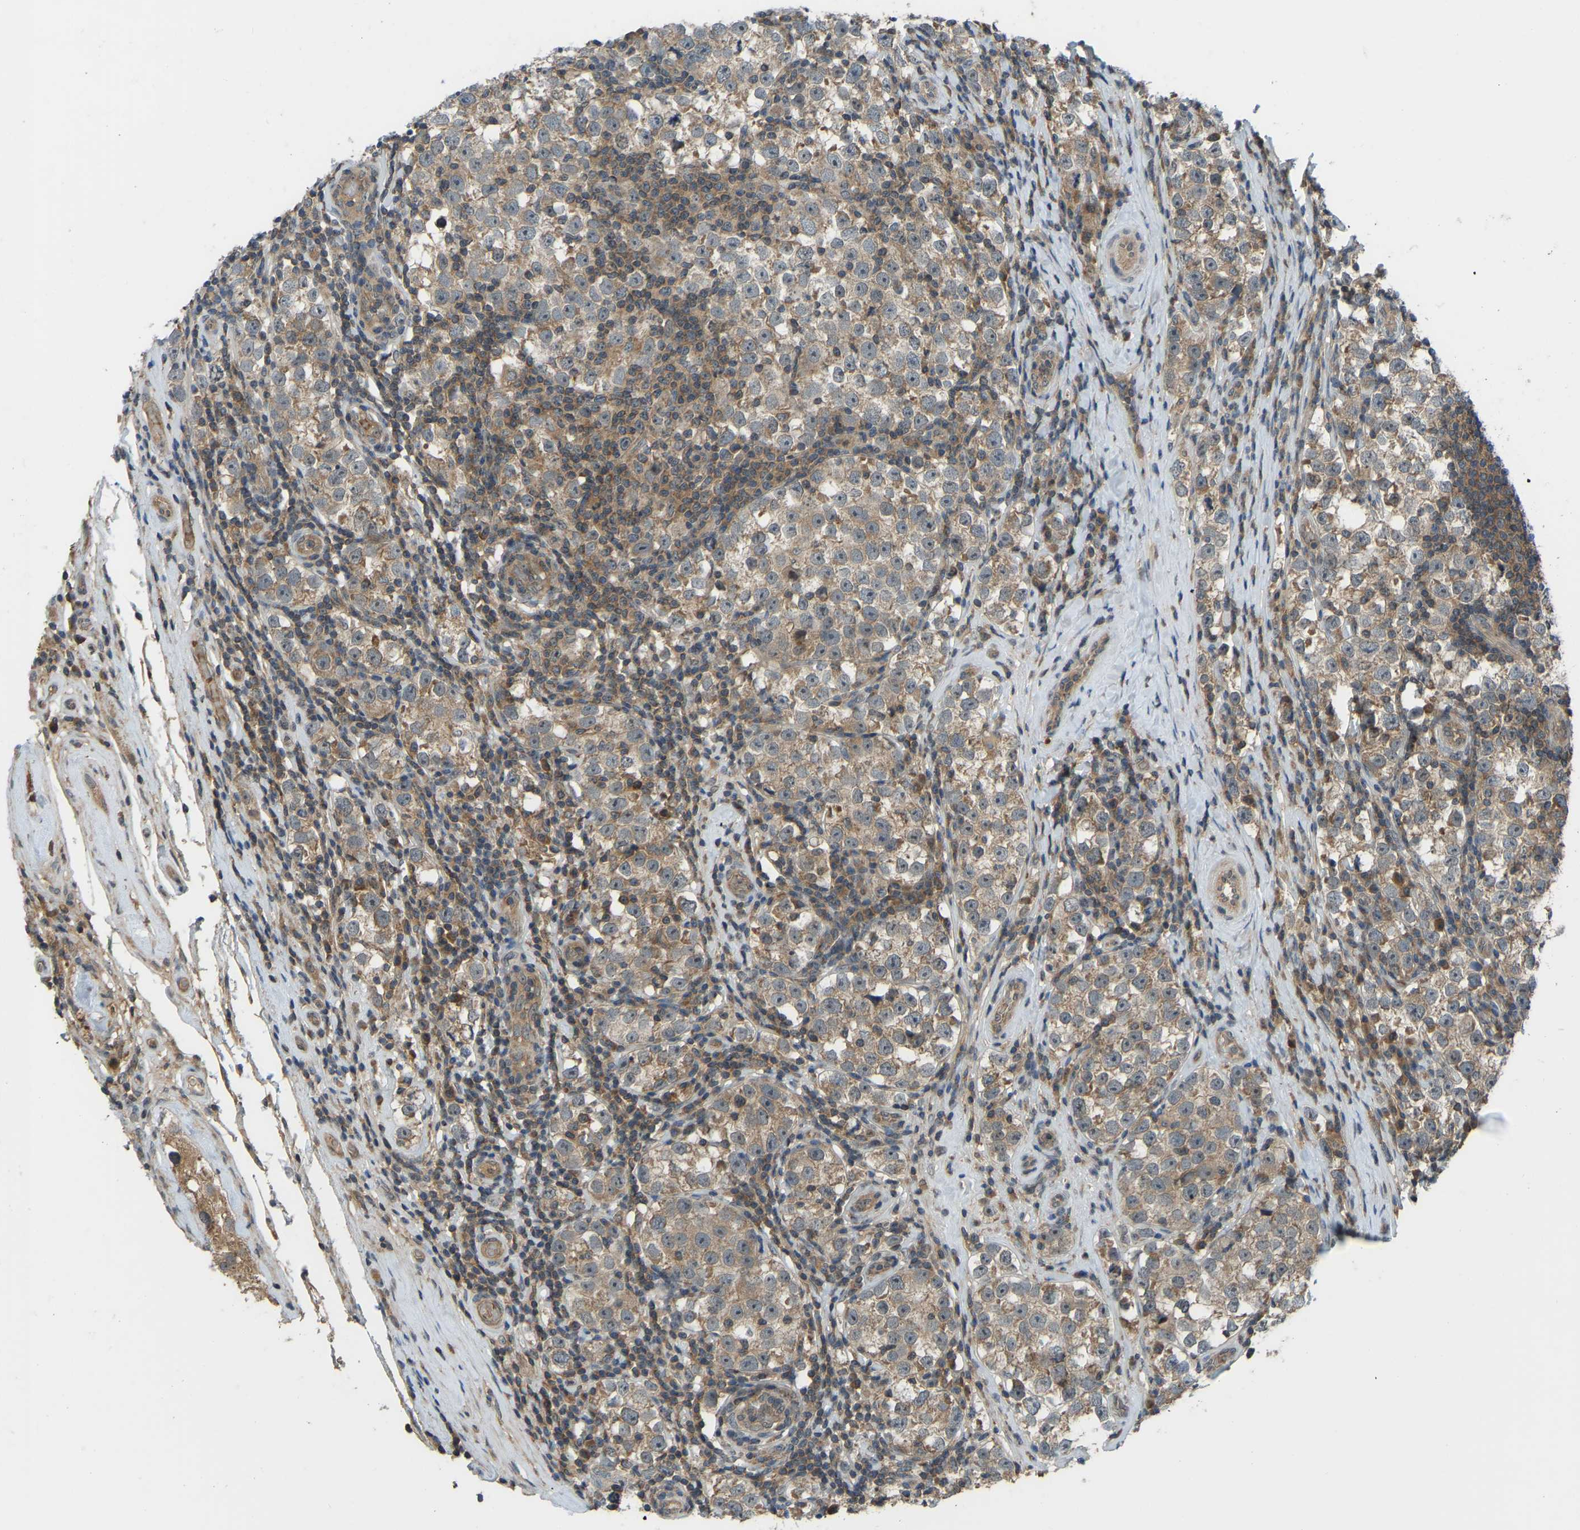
{"staining": {"intensity": "moderate", "quantity": ">75%", "location": "cytoplasmic/membranous"}, "tissue": "testis cancer", "cell_type": "Tumor cells", "image_type": "cancer", "snomed": [{"axis": "morphology", "description": "Normal tissue, NOS"}, {"axis": "morphology", "description": "Seminoma, NOS"}, {"axis": "topography", "description": "Testis"}], "caption": "Protein analysis of seminoma (testis) tissue reveals moderate cytoplasmic/membranous expression in approximately >75% of tumor cells.", "gene": "ZNF71", "patient": {"sex": "male", "age": 43}}